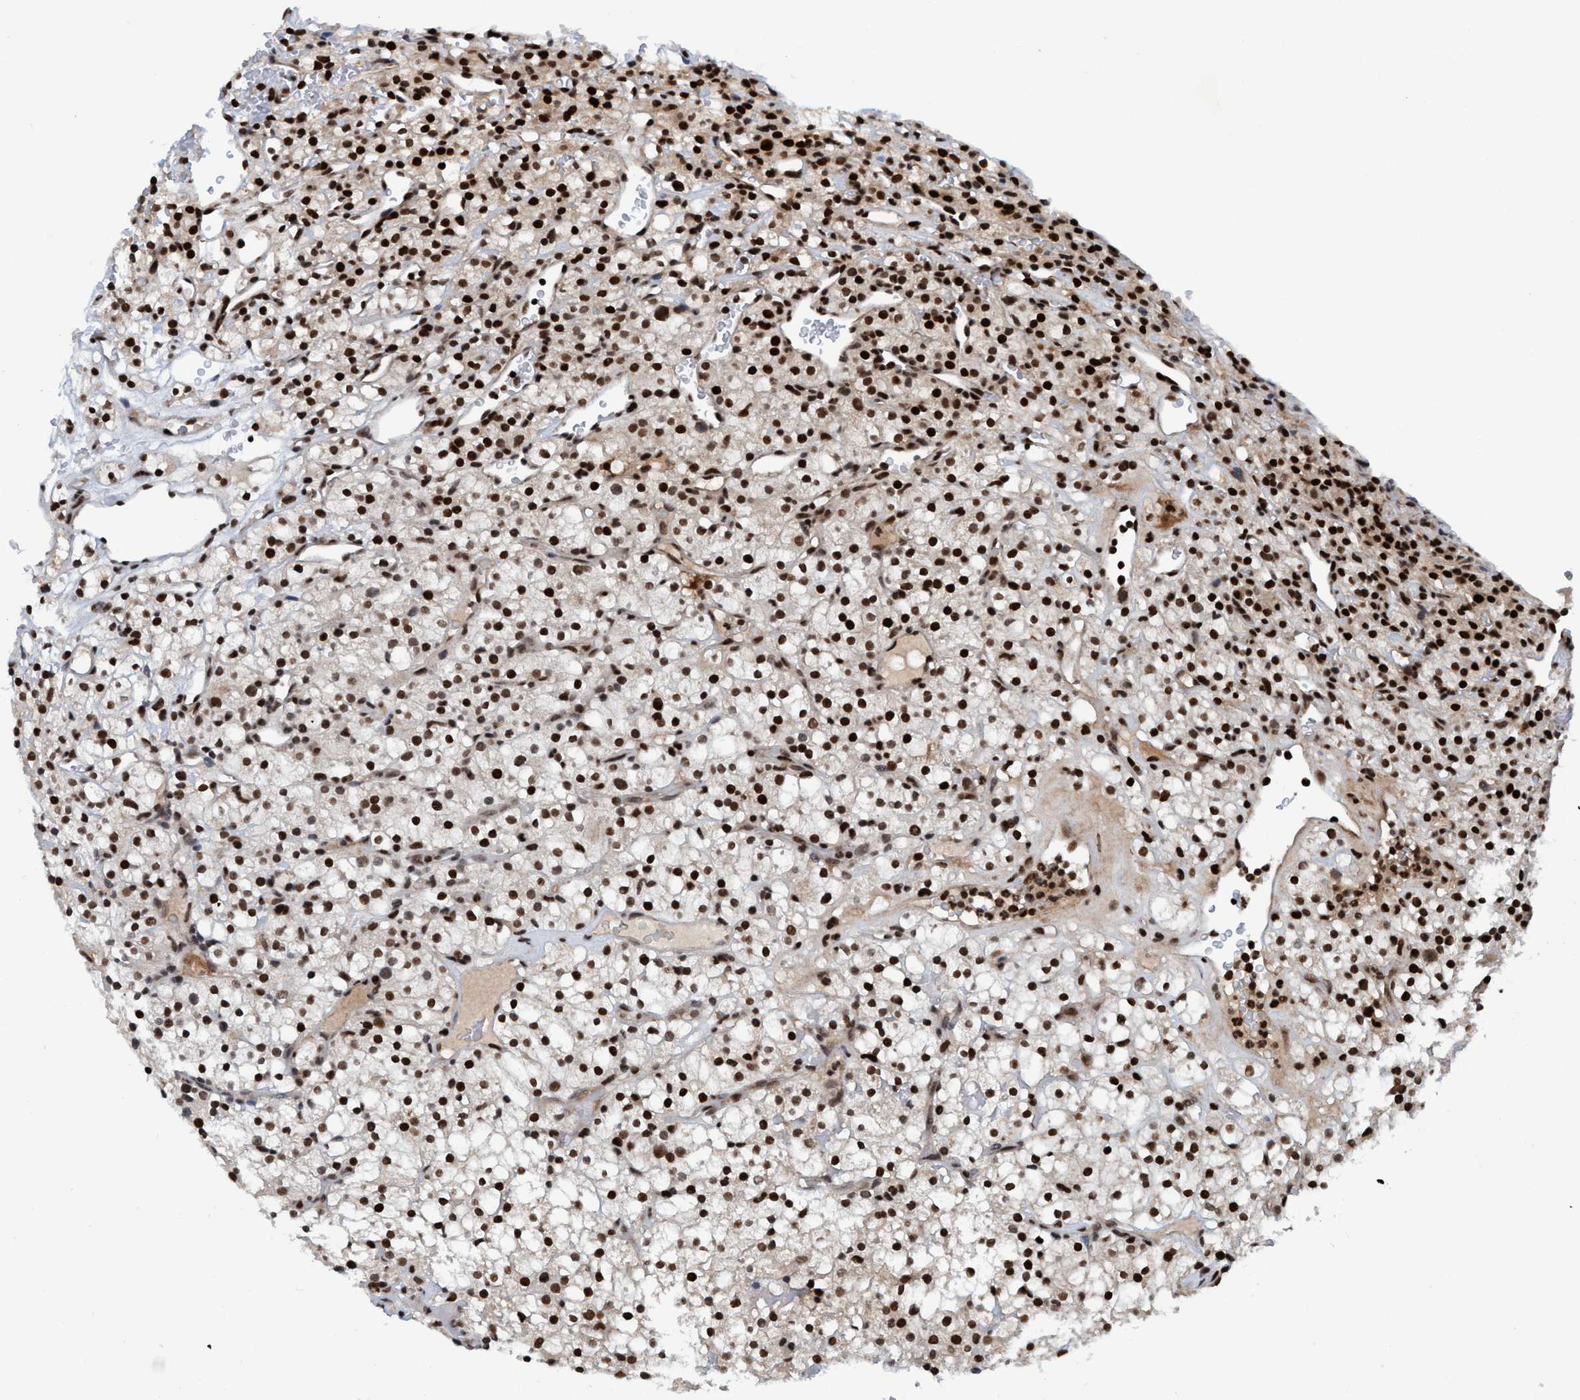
{"staining": {"intensity": "strong", "quantity": ">75%", "location": "nuclear"}, "tissue": "renal cancer", "cell_type": "Tumor cells", "image_type": "cancer", "snomed": [{"axis": "morphology", "description": "Normal tissue, NOS"}, {"axis": "morphology", "description": "Adenocarcinoma, NOS"}, {"axis": "topography", "description": "Kidney"}], "caption": "The immunohistochemical stain highlights strong nuclear expression in tumor cells of renal adenocarcinoma tissue.", "gene": "TOPBP1", "patient": {"sex": "female", "age": 72}}